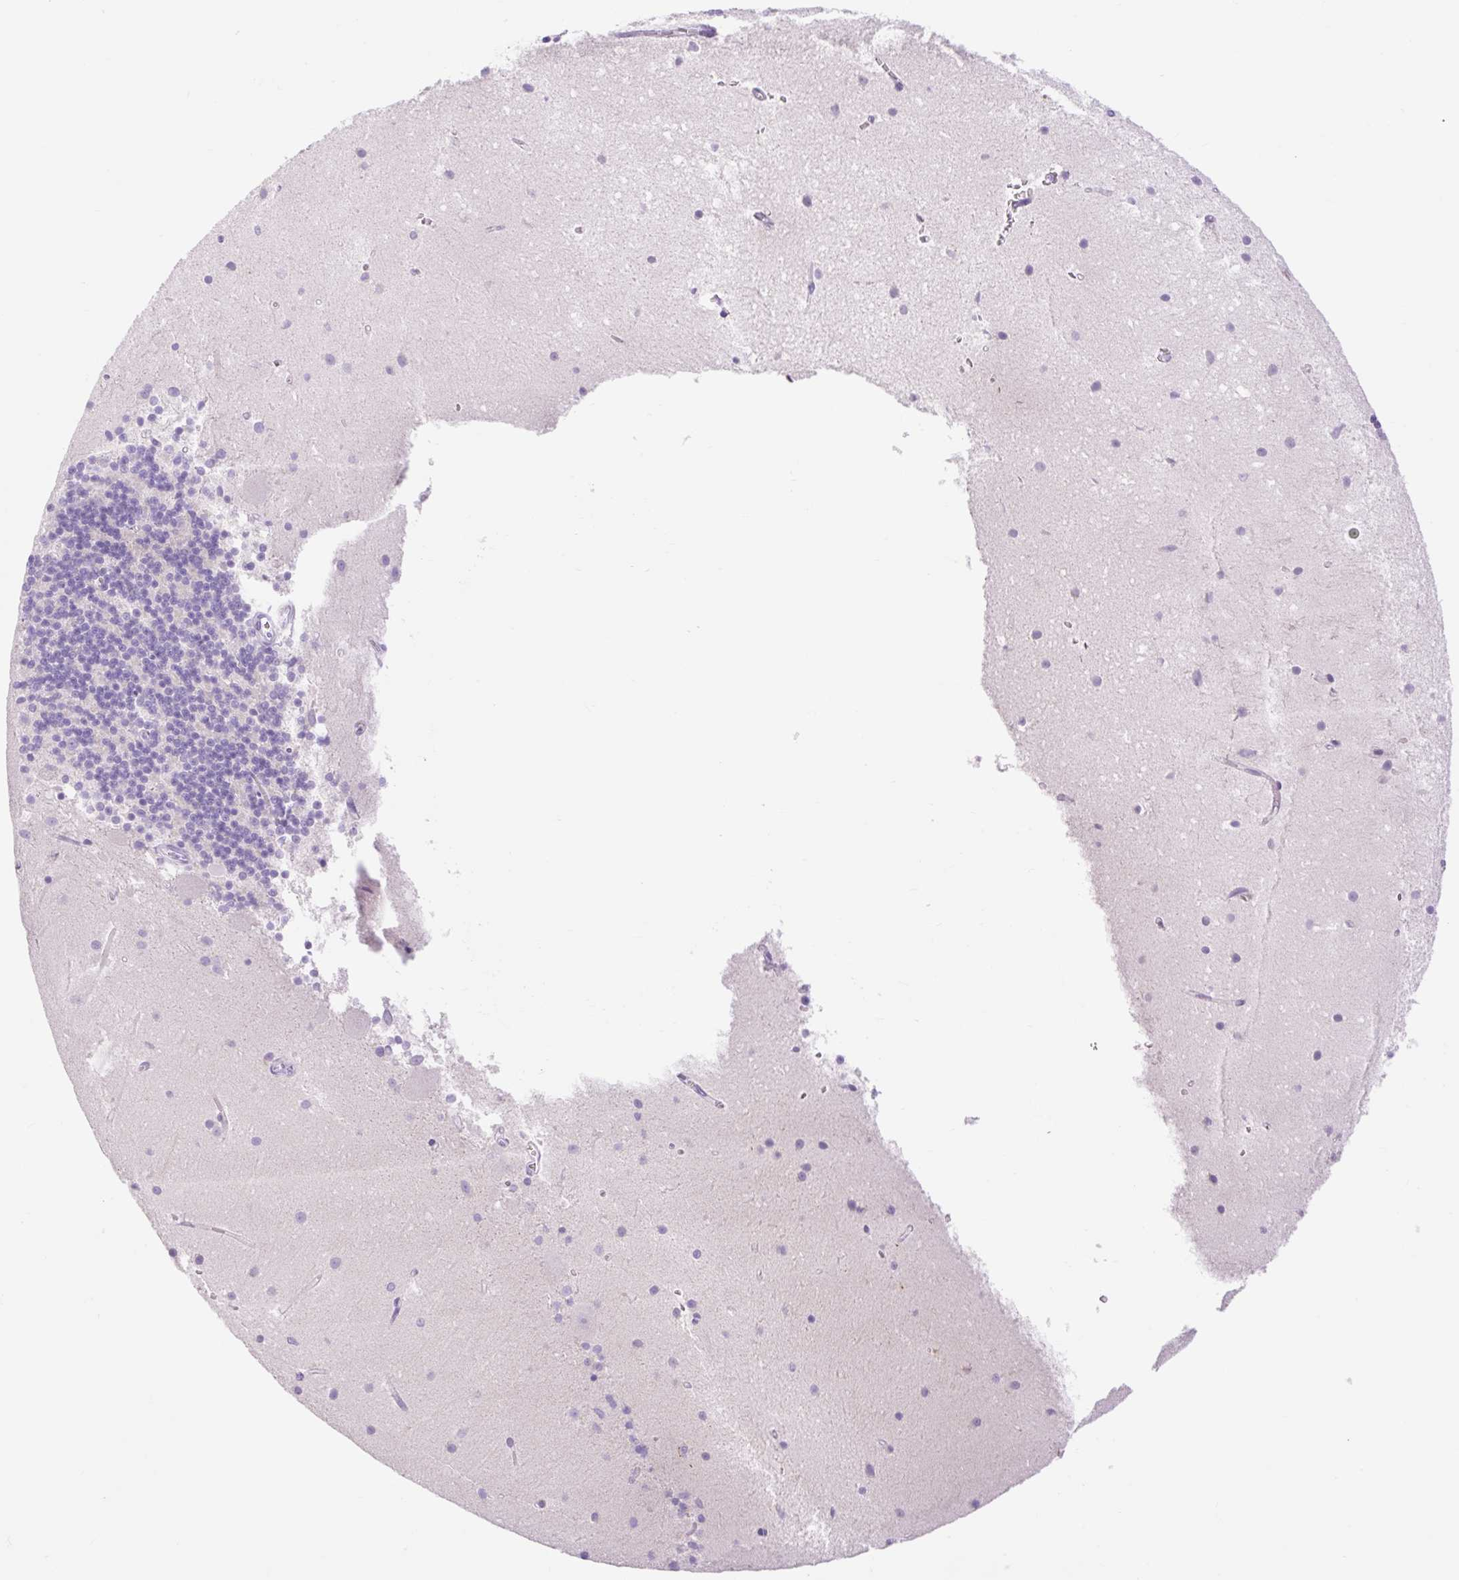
{"staining": {"intensity": "negative", "quantity": "none", "location": "none"}, "tissue": "cerebellum", "cell_type": "Cells in granular layer", "image_type": "normal", "snomed": [{"axis": "morphology", "description": "Normal tissue, NOS"}, {"axis": "topography", "description": "Cerebellum"}], "caption": "There is no significant positivity in cells in granular layer of cerebellum. (Brightfield microscopy of DAB (3,3'-diaminobenzidine) IHC at high magnification).", "gene": "SLC25A40", "patient": {"sex": "male", "age": 54}}